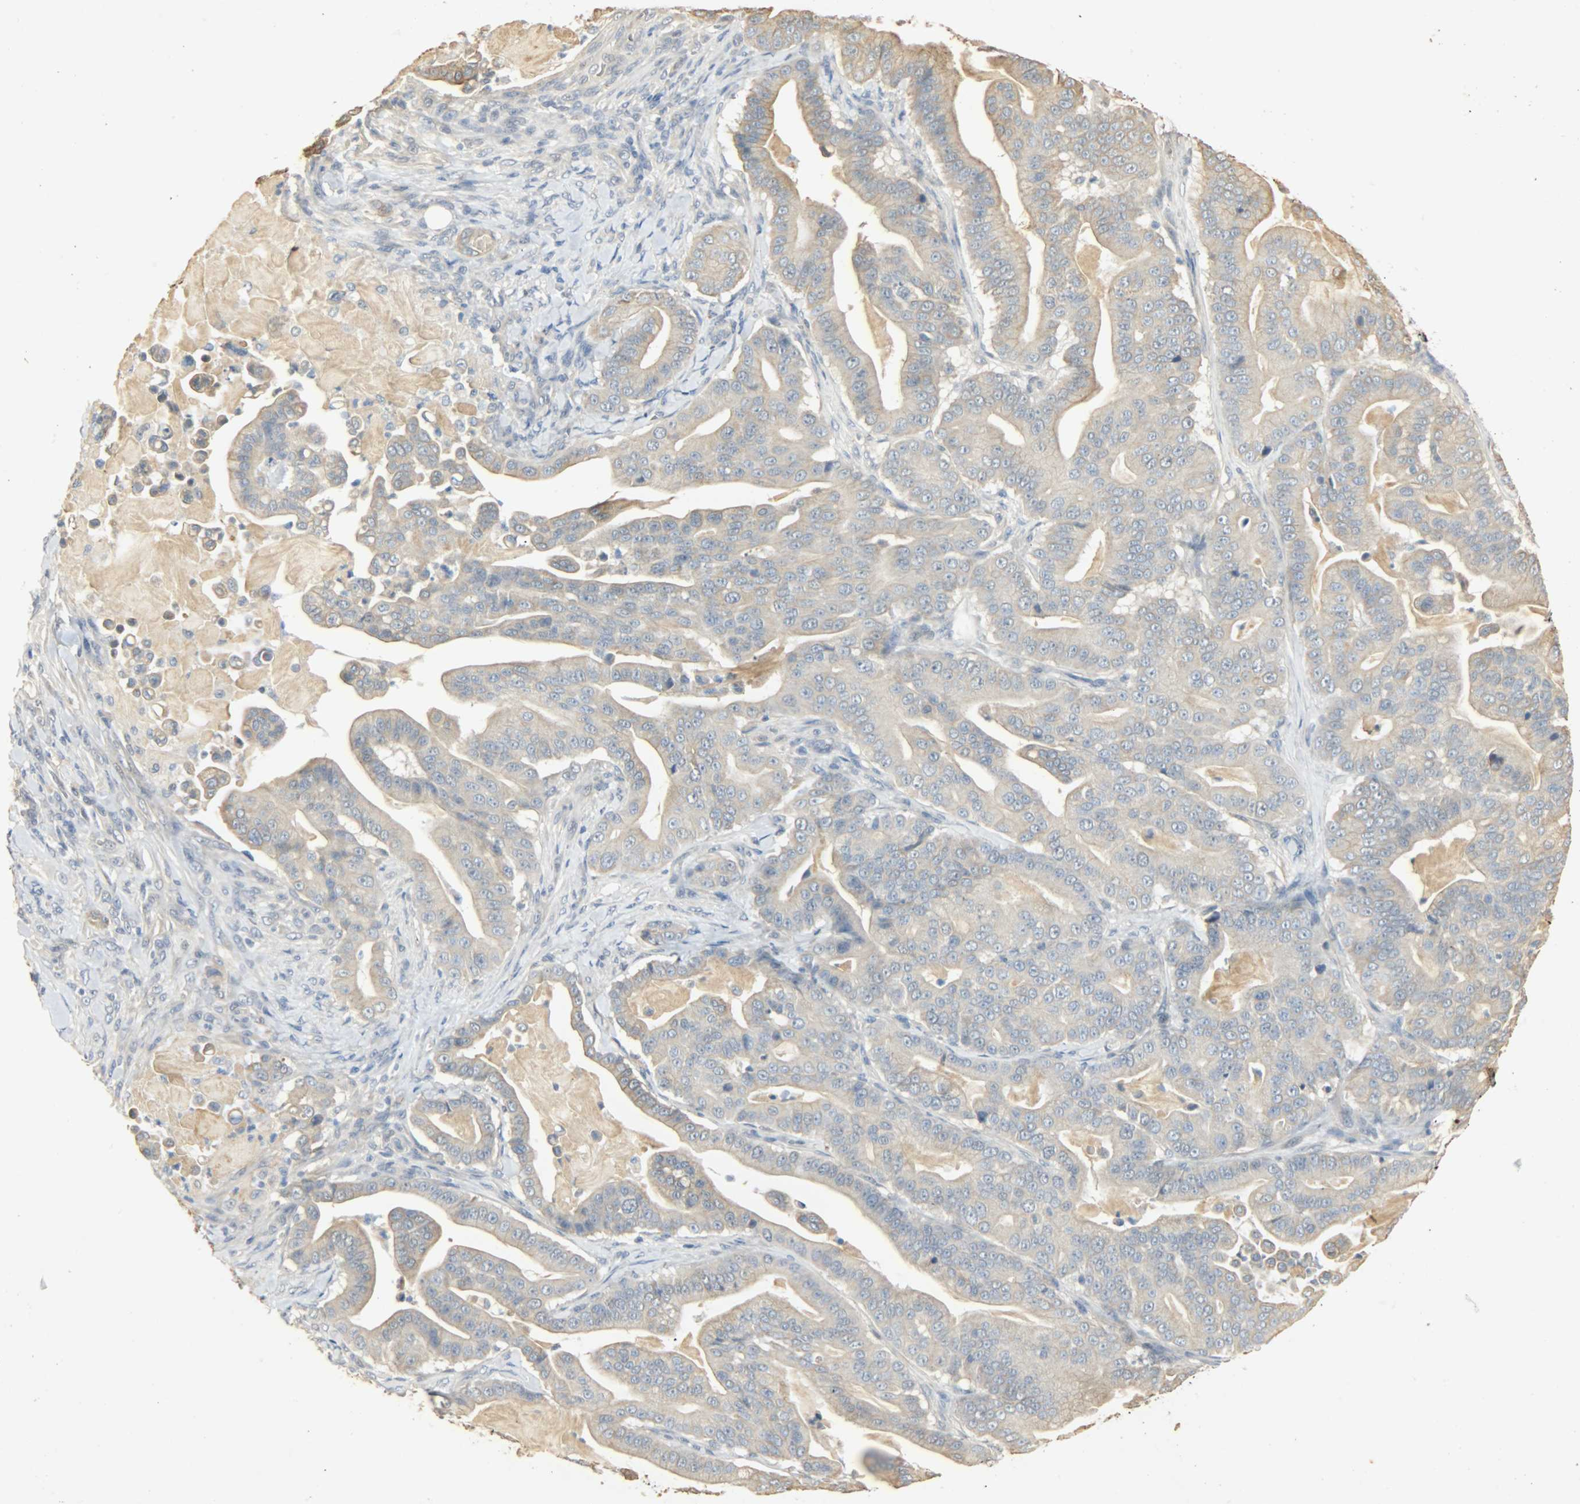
{"staining": {"intensity": "moderate", "quantity": ">75%", "location": "cytoplasmic/membranous"}, "tissue": "pancreatic cancer", "cell_type": "Tumor cells", "image_type": "cancer", "snomed": [{"axis": "morphology", "description": "Adenocarcinoma, NOS"}, {"axis": "topography", "description": "Pancreas"}], "caption": "Protein expression analysis of human pancreatic cancer reveals moderate cytoplasmic/membranous positivity in approximately >75% of tumor cells. (Stains: DAB (3,3'-diaminobenzidine) in brown, nuclei in blue, Microscopy: brightfield microscopy at high magnification).", "gene": "USP13", "patient": {"sex": "male", "age": 63}}